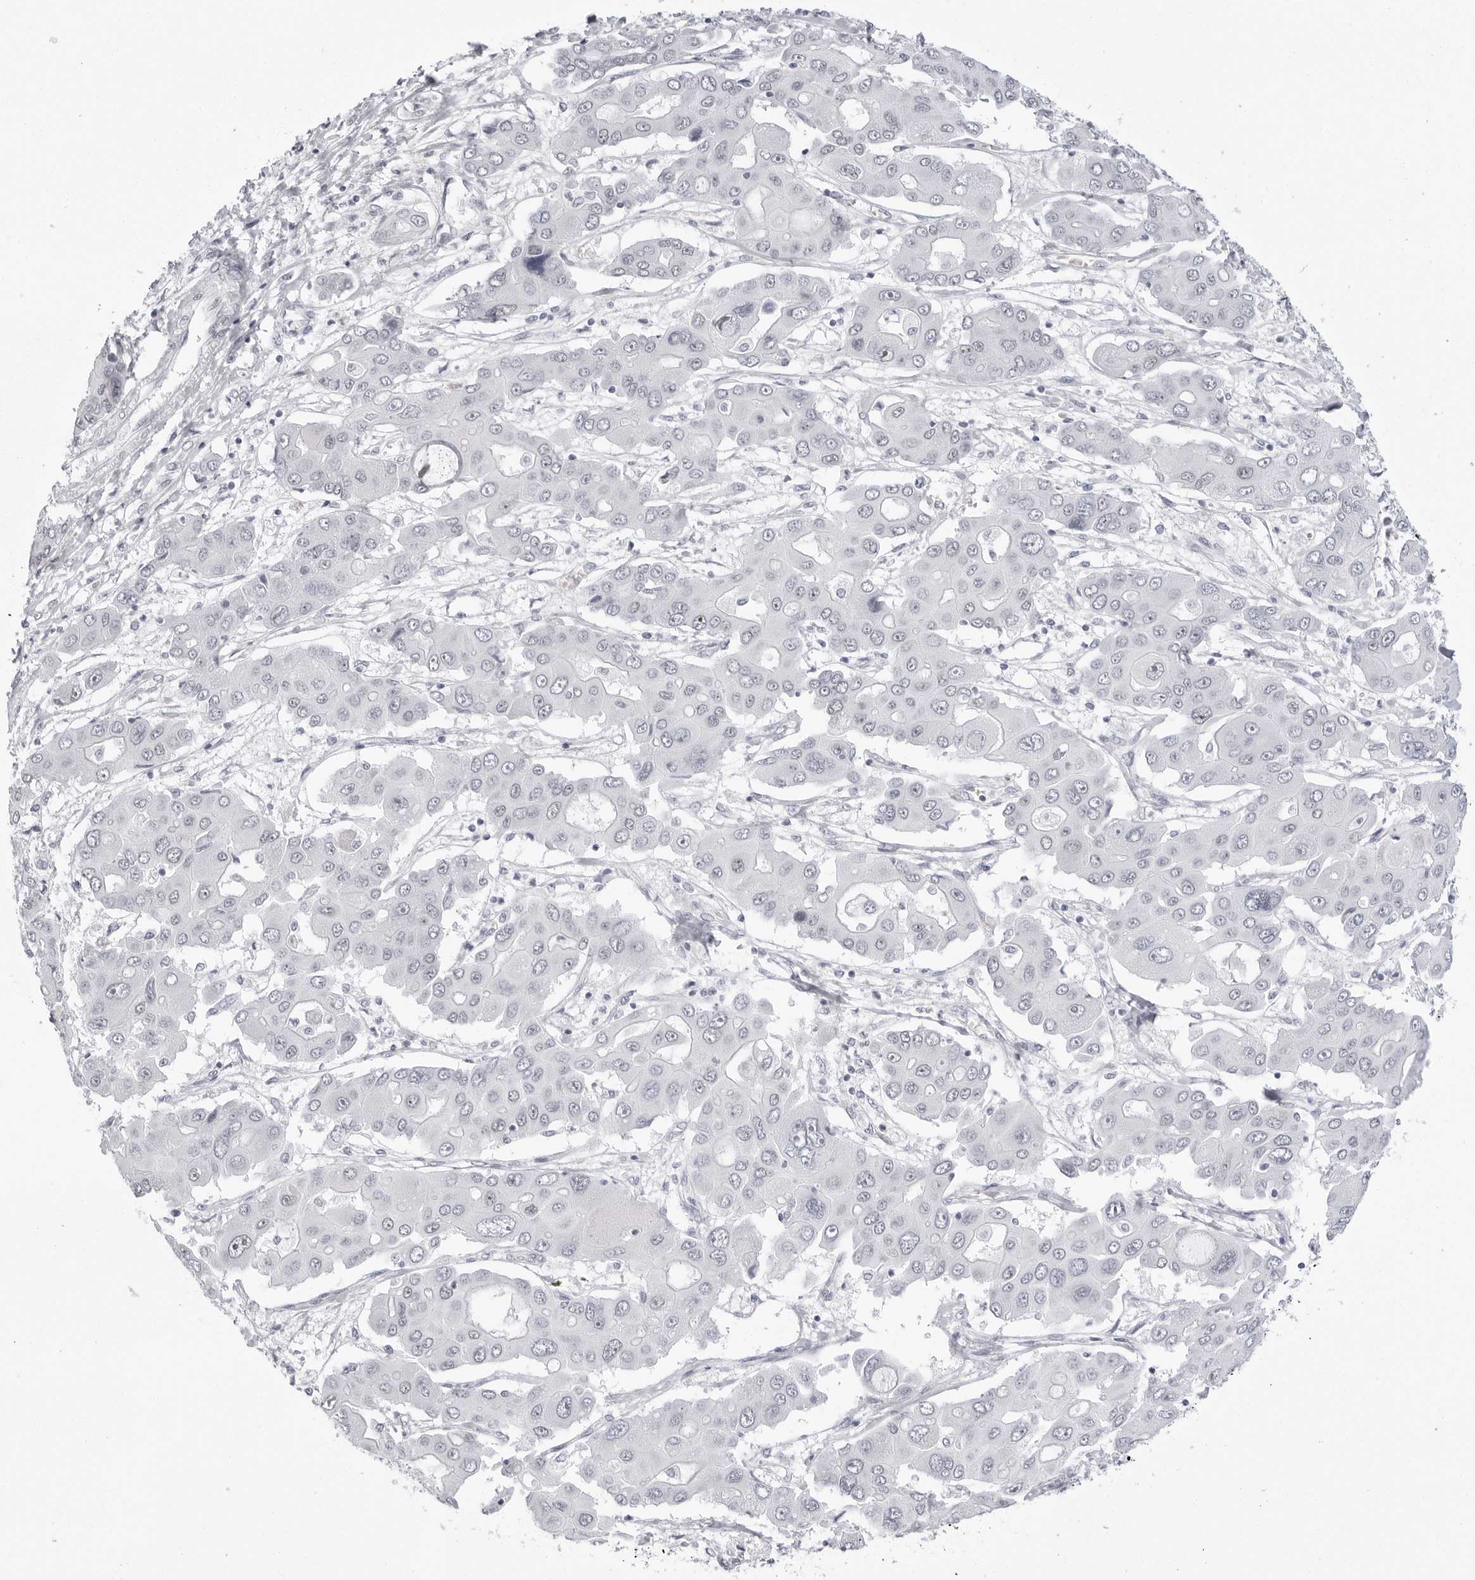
{"staining": {"intensity": "negative", "quantity": "none", "location": "none"}, "tissue": "liver cancer", "cell_type": "Tumor cells", "image_type": "cancer", "snomed": [{"axis": "morphology", "description": "Cholangiocarcinoma"}, {"axis": "topography", "description": "Liver"}], "caption": "The image reveals no staining of tumor cells in cholangiocarcinoma (liver).", "gene": "VEZF1", "patient": {"sex": "male", "age": 67}}